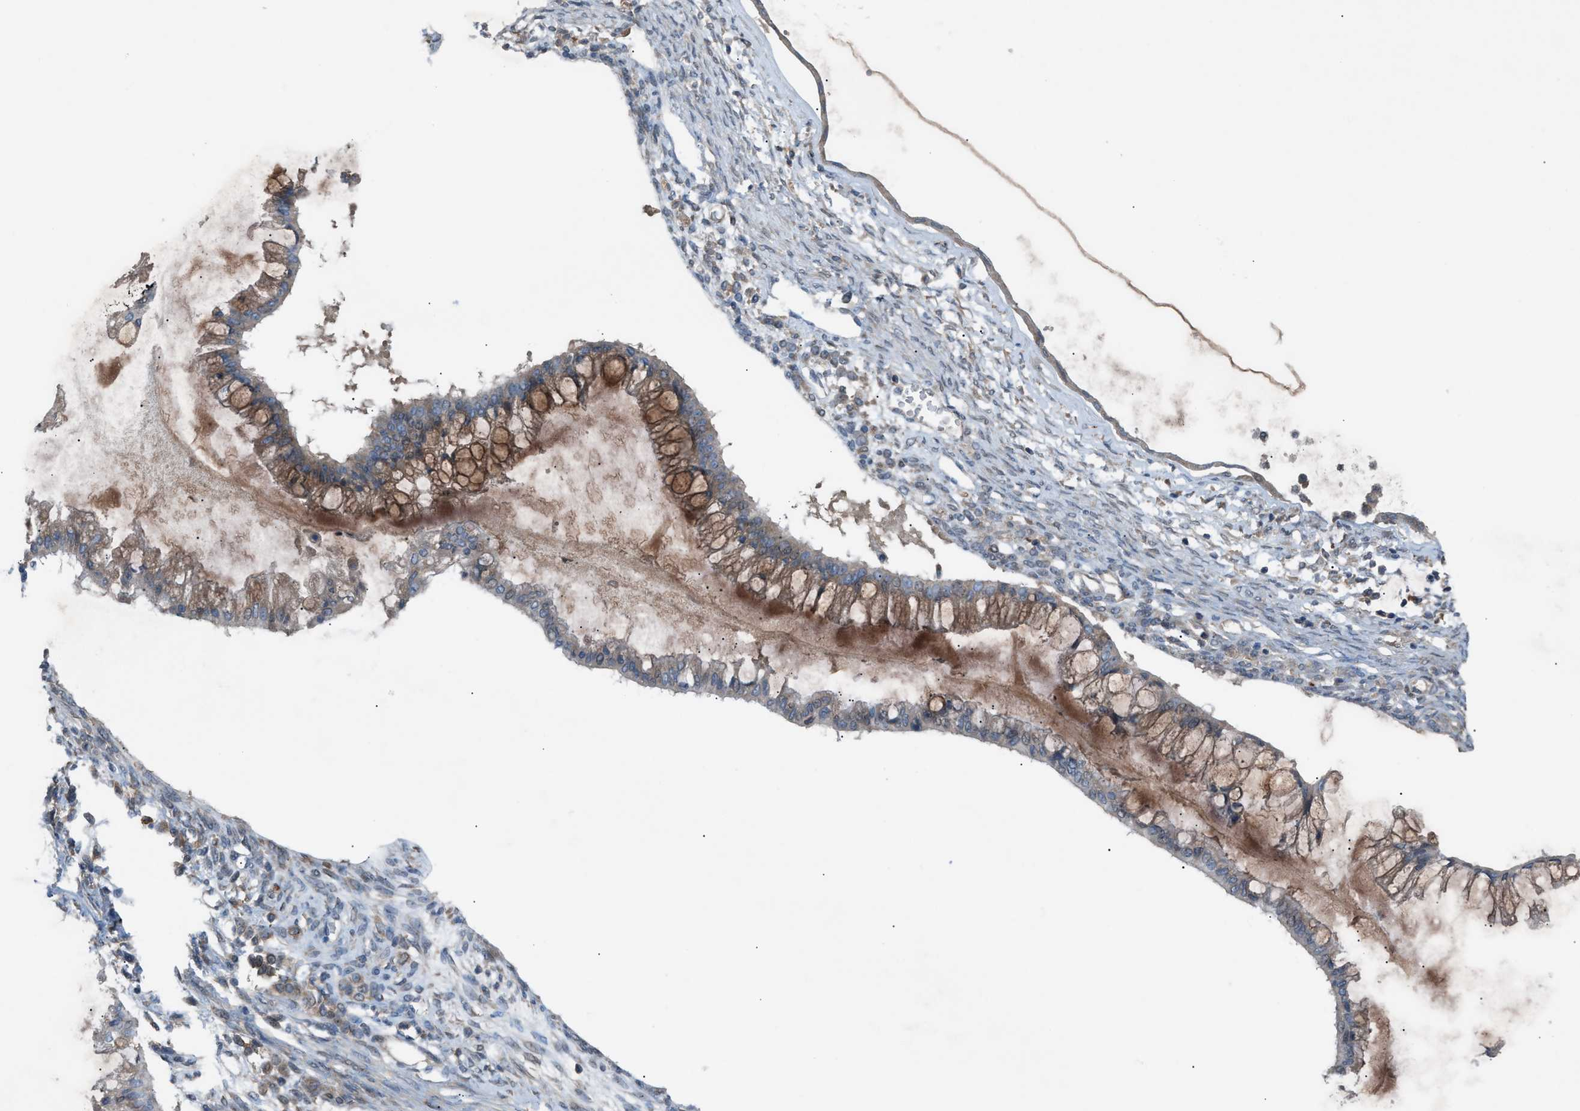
{"staining": {"intensity": "moderate", "quantity": ">75%", "location": "cytoplasmic/membranous"}, "tissue": "ovarian cancer", "cell_type": "Tumor cells", "image_type": "cancer", "snomed": [{"axis": "morphology", "description": "Cystadenocarcinoma, mucinous, NOS"}, {"axis": "topography", "description": "Ovary"}], "caption": "This photomicrograph demonstrates IHC staining of mucinous cystadenocarcinoma (ovarian), with medium moderate cytoplasmic/membranous expression in approximately >75% of tumor cells.", "gene": "DYRK1A", "patient": {"sex": "female", "age": 73}}